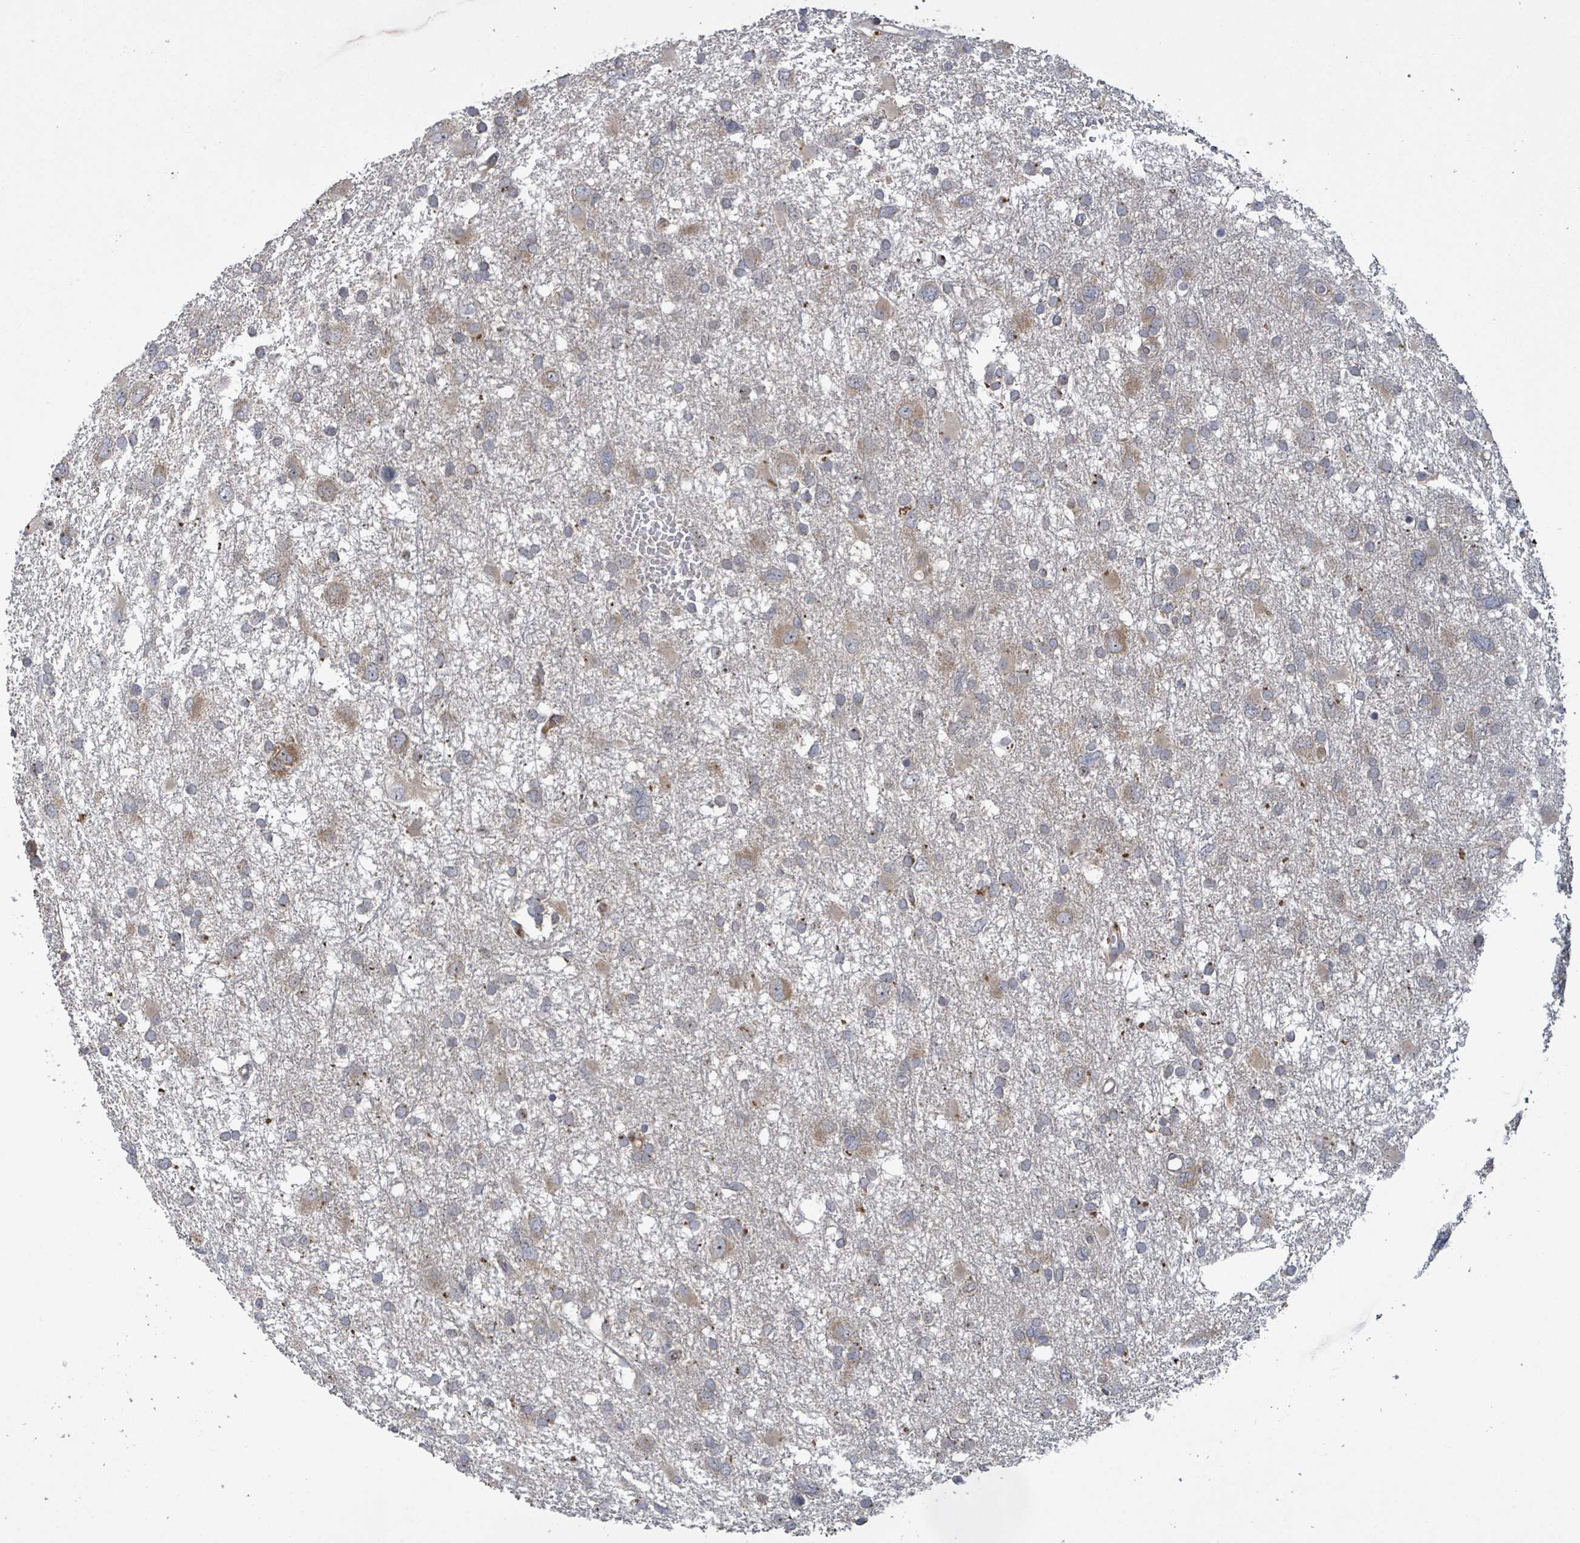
{"staining": {"intensity": "weak", "quantity": "25%-75%", "location": "cytoplasmic/membranous"}, "tissue": "glioma", "cell_type": "Tumor cells", "image_type": "cancer", "snomed": [{"axis": "morphology", "description": "Glioma, malignant, High grade"}, {"axis": "topography", "description": "Brain"}], "caption": "A low amount of weak cytoplasmic/membranous expression is identified in approximately 25%-75% of tumor cells in glioma tissue.", "gene": "SERPINE3", "patient": {"sex": "male", "age": 61}}